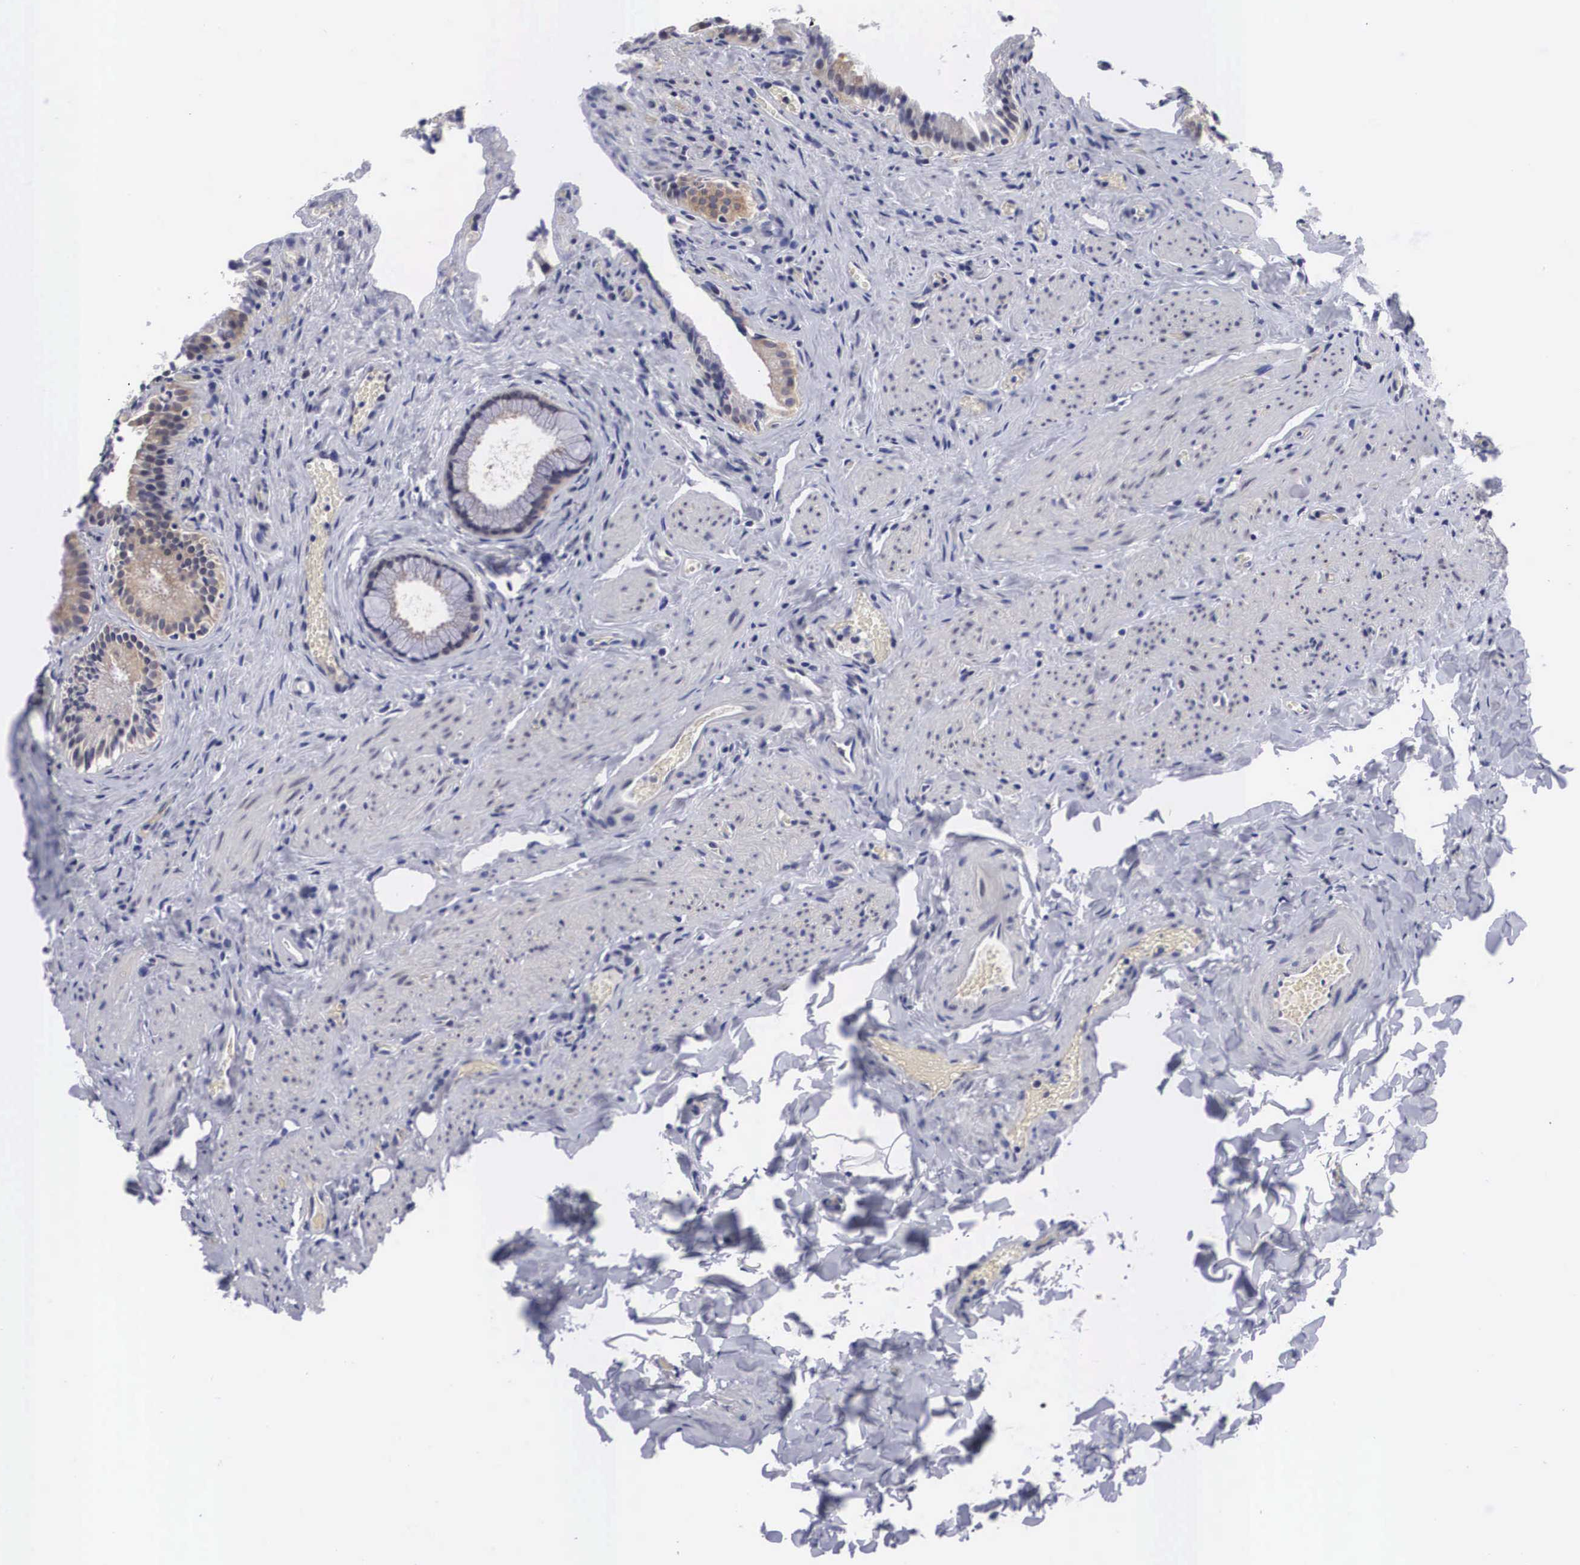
{"staining": {"intensity": "weak", "quantity": "25%-75%", "location": "cytoplasmic/membranous"}, "tissue": "gallbladder", "cell_type": "Glandular cells", "image_type": "normal", "snomed": [{"axis": "morphology", "description": "Normal tissue, NOS"}, {"axis": "topography", "description": "Gallbladder"}], "caption": "Immunohistochemistry (IHC) histopathology image of normal gallbladder stained for a protein (brown), which demonstrates low levels of weak cytoplasmic/membranous staining in about 25%-75% of glandular cells.", "gene": "OTX2", "patient": {"sex": "female", "age": 44}}